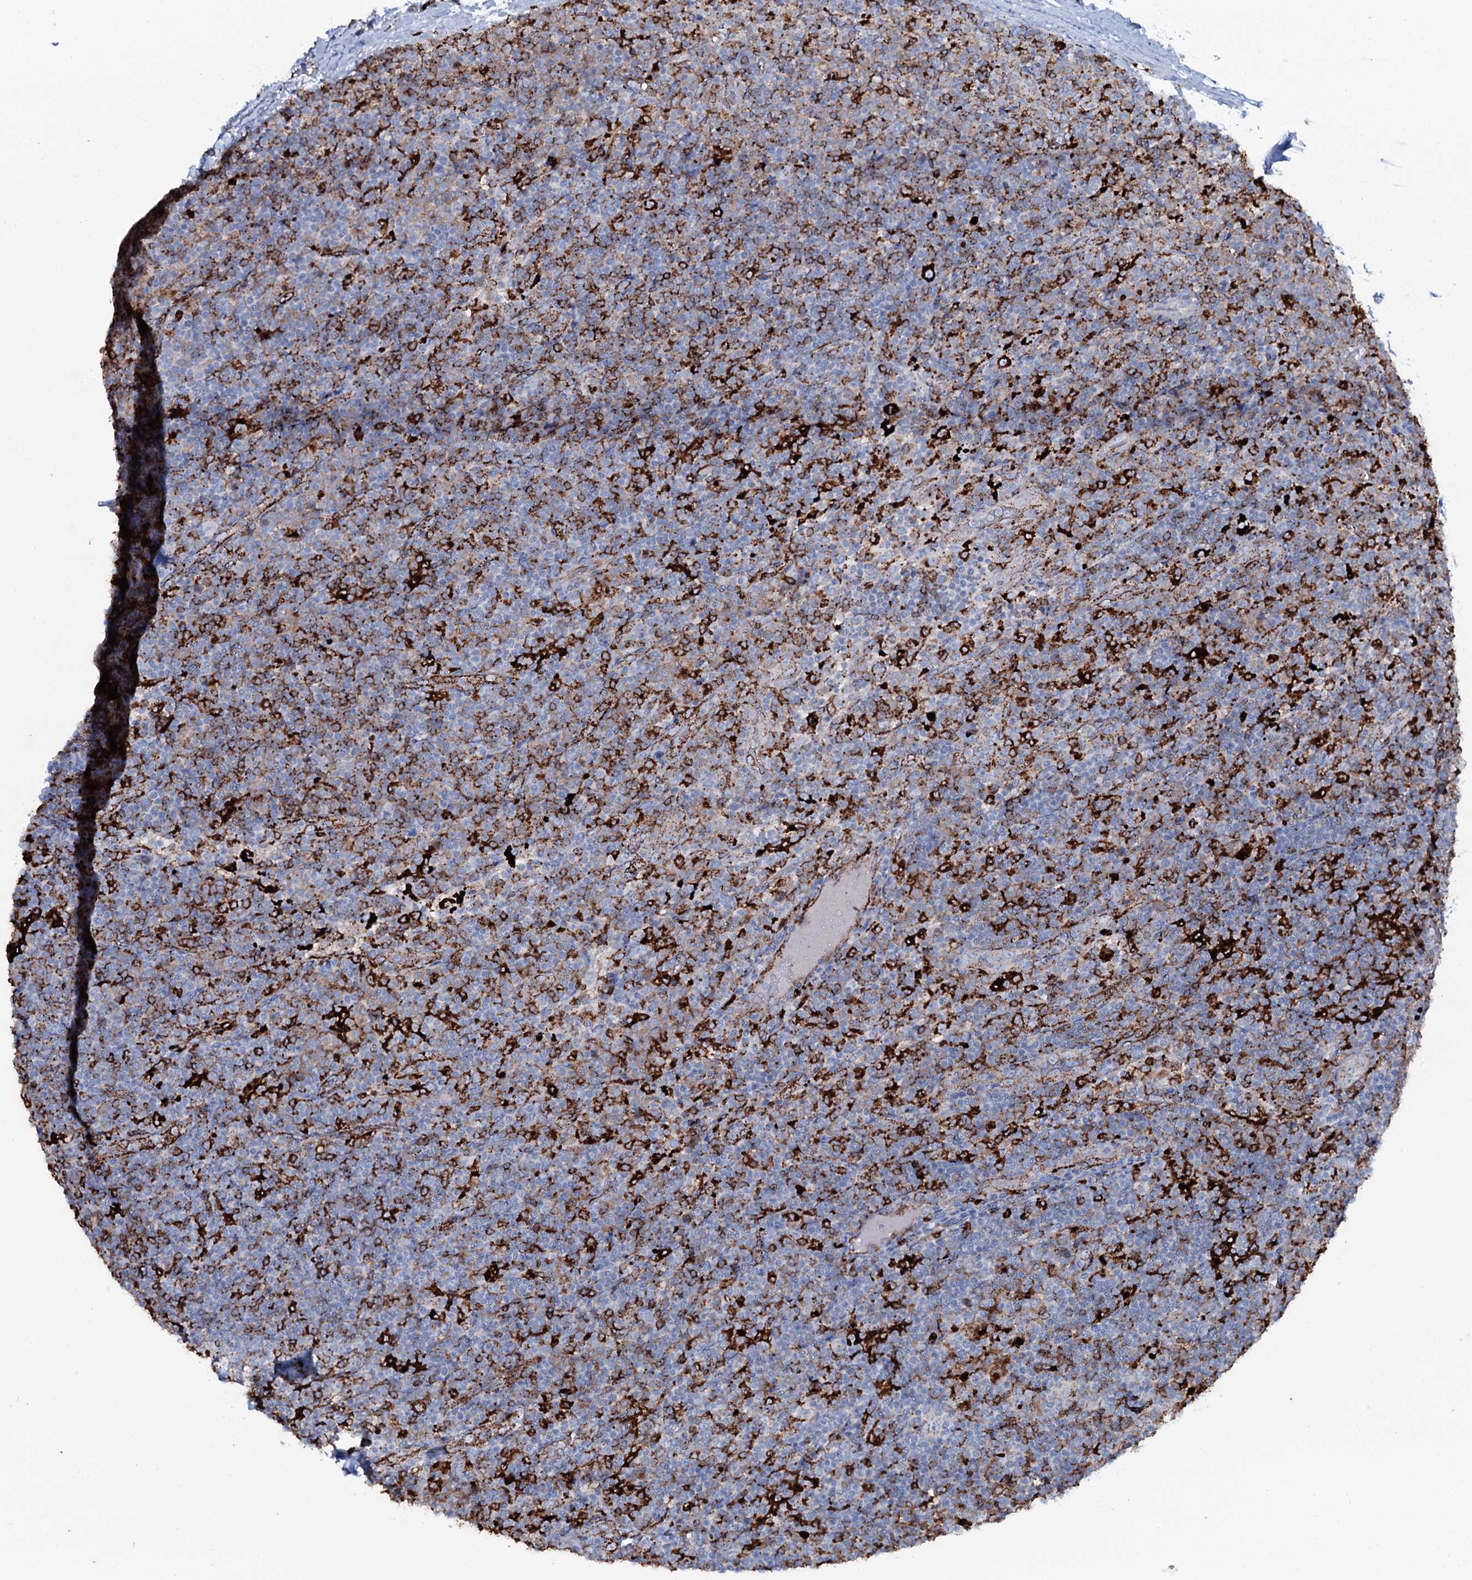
{"staining": {"intensity": "negative", "quantity": "none", "location": "none"}, "tissue": "lymphoma", "cell_type": "Tumor cells", "image_type": "cancer", "snomed": [{"axis": "morphology", "description": "Hodgkin's disease, NOS"}, {"axis": "topography", "description": "Lymph node"}], "caption": "Immunohistochemistry (IHC) of human Hodgkin's disease reveals no positivity in tumor cells.", "gene": "OSBPL2", "patient": {"sex": "female", "age": 57}}